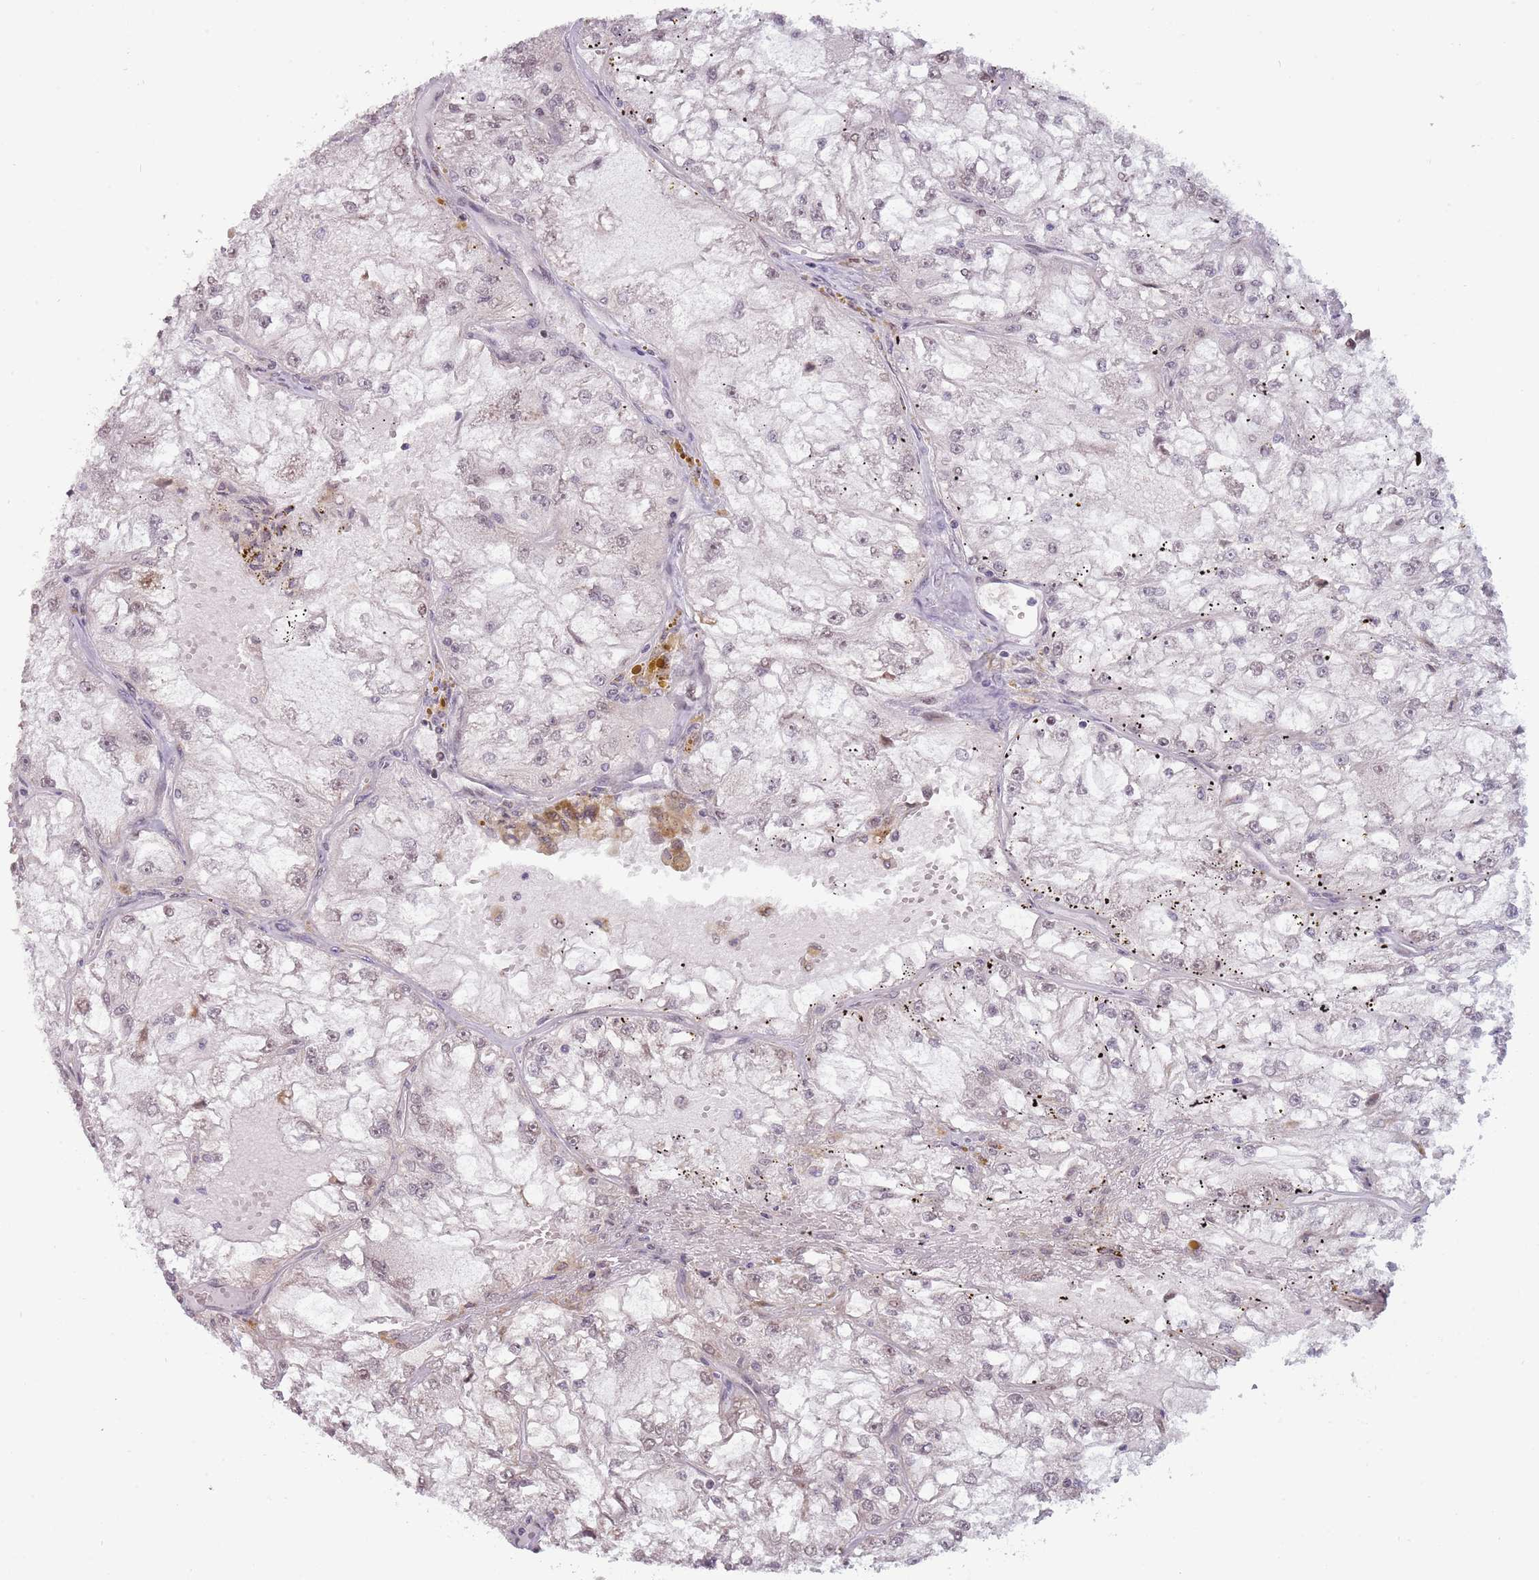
{"staining": {"intensity": "weak", "quantity": "<25%", "location": "nuclear"}, "tissue": "renal cancer", "cell_type": "Tumor cells", "image_type": "cancer", "snomed": [{"axis": "morphology", "description": "Adenocarcinoma, NOS"}, {"axis": "topography", "description": "Kidney"}], "caption": "This is an IHC image of renal adenocarcinoma. There is no positivity in tumor cells.", "gene": "BARD1", "patient": {"sex": "female", "age": 72}}